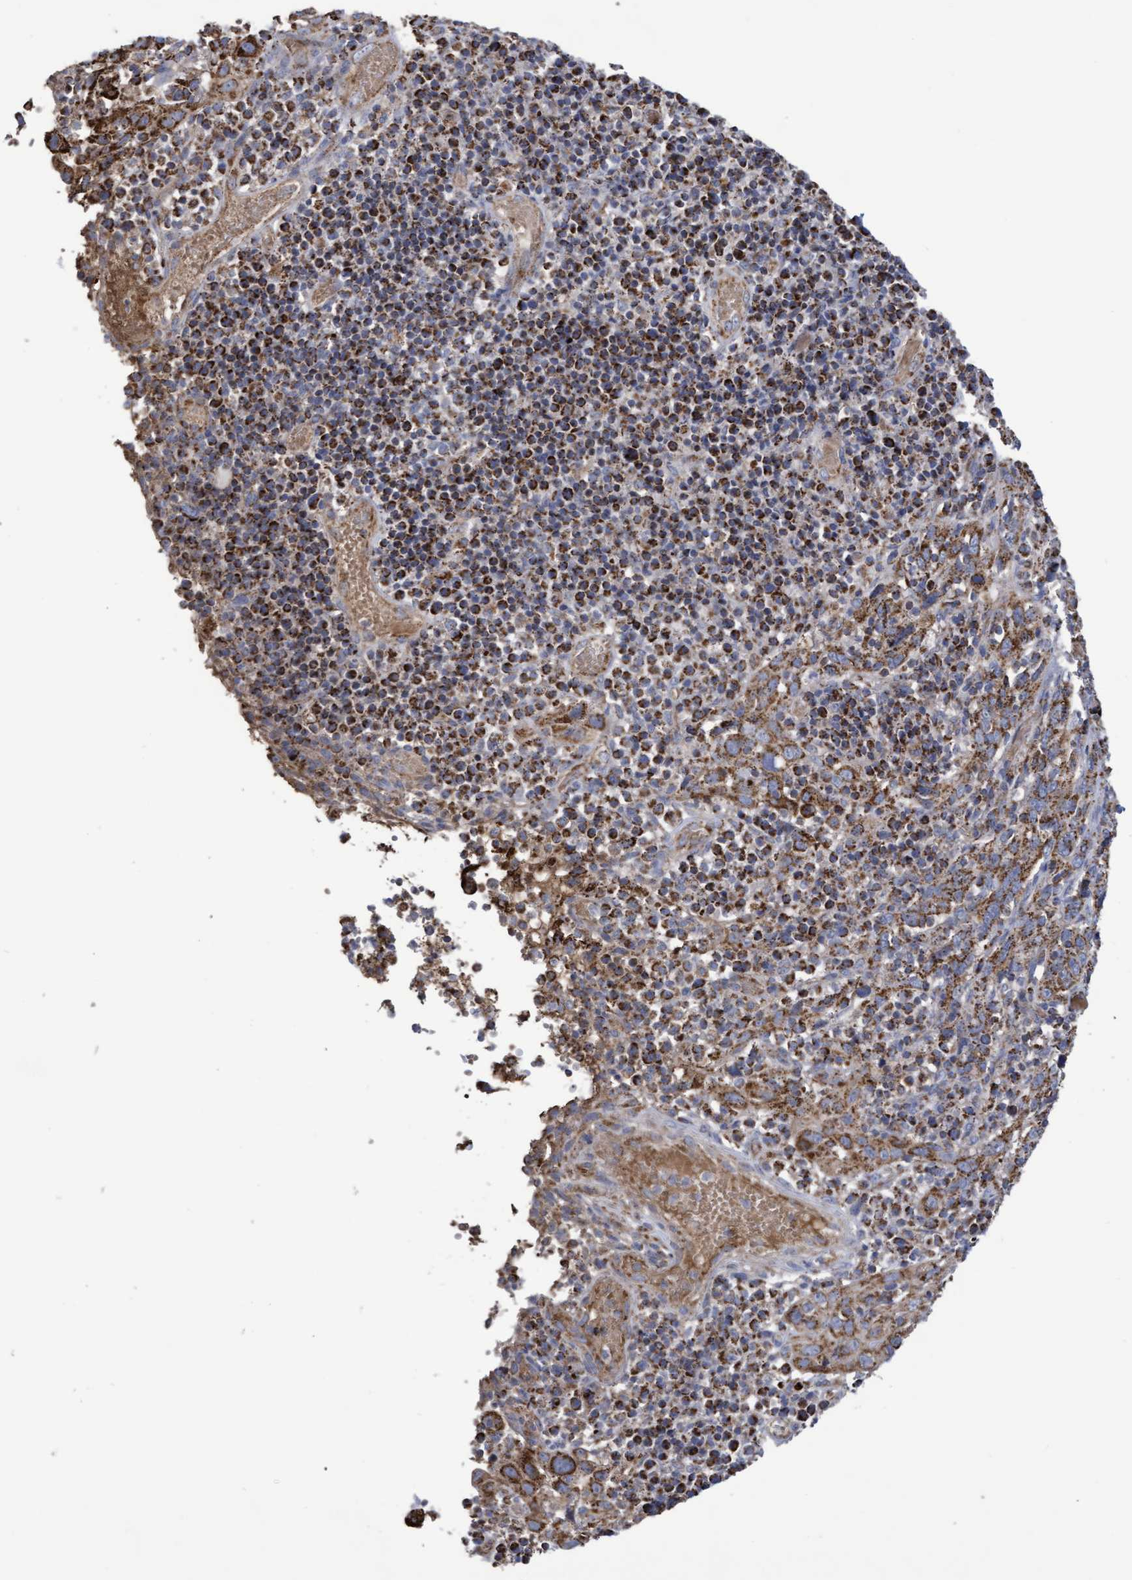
{"staining": {"intensity": "moderate", "quantity": ">75%", "location": "cytoplasmic/membranous"}, "tissue": "cervical cancer", "cell_type": "Tumor cells", "image_type": "cancer", "snomed": [{"axis": "morphology", "description": "Squamous cell carcinoma, NOS"}, {"axis": "topography", "description": "Cervix"}], "caption": "Cervical squamous cell carcinoma stained with DAB (3,3'-diaminobenzidine) IHC exhibits medium levels of moderate cytoplasmic/membranous positivity in about >75% of tumor cells.", "gene": "COBL", "patient": {"sex": "female", "age": 46}}